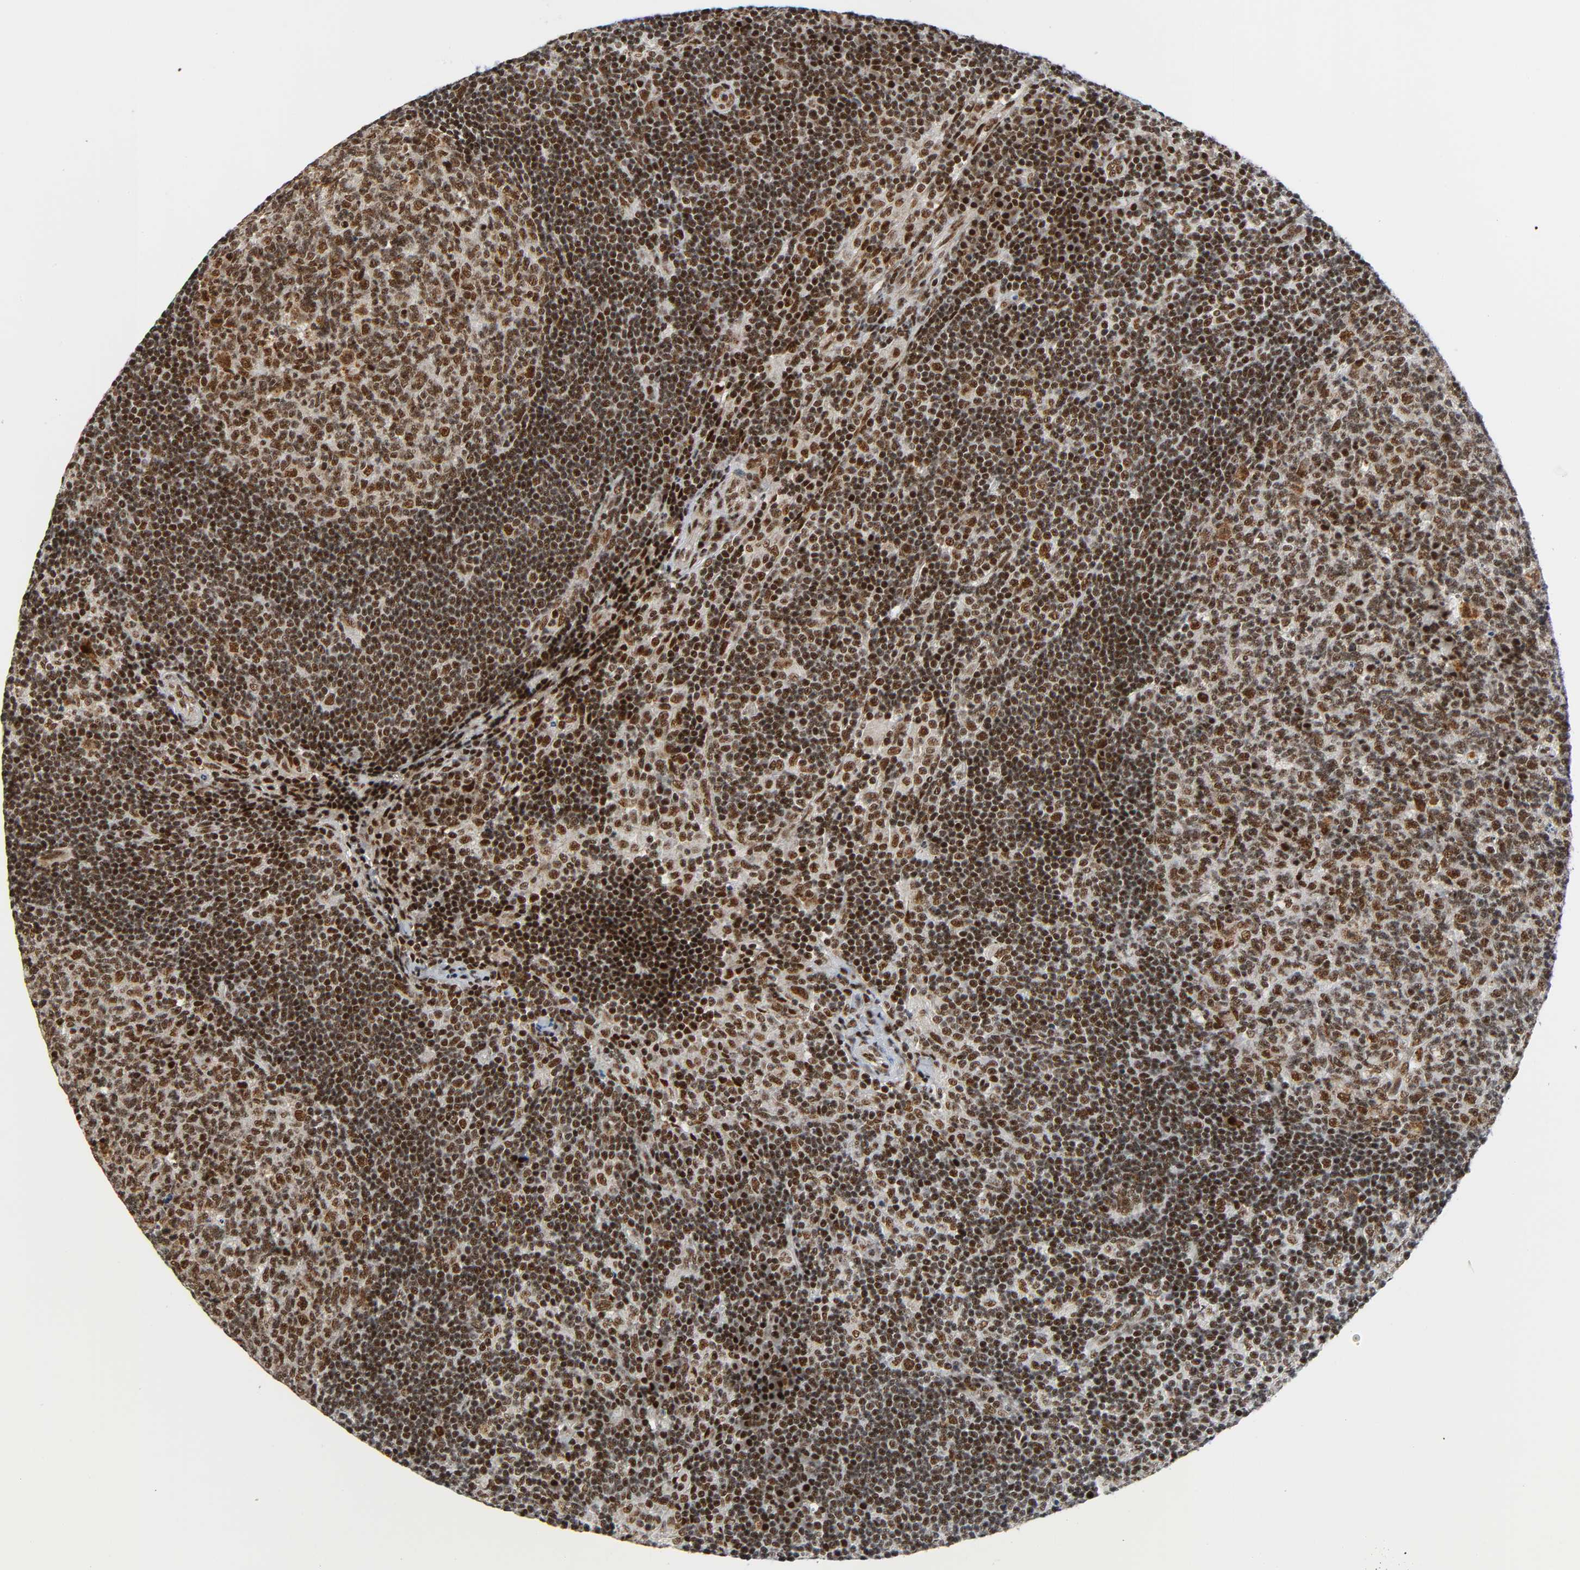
{"staining": {"intensity": "strong", "quantity": ">75%", "location": "nuclear"}, "tissue": "lymph node", "cell_type": "Germinal center cells", "image_type": "normal", "snomed": [{"axis": "morphology", "description": "Normal tissue, NOS"}, {"axis": "morphology", "description": "Squamous cell carcinoma, metastatic, NOS"}, {"axis": "topography", "description": "Lymph node"}], "caption": "Immunohistochemical staining of normal human lymph node displays >75% levels of strong nuclear protein positivity in about >75% of germinal center cells. (DAB = brown stain, brightfield microscopy at high magnification).", "gene": "CDK9", "patient": {"sex": "female", "age": 53}}